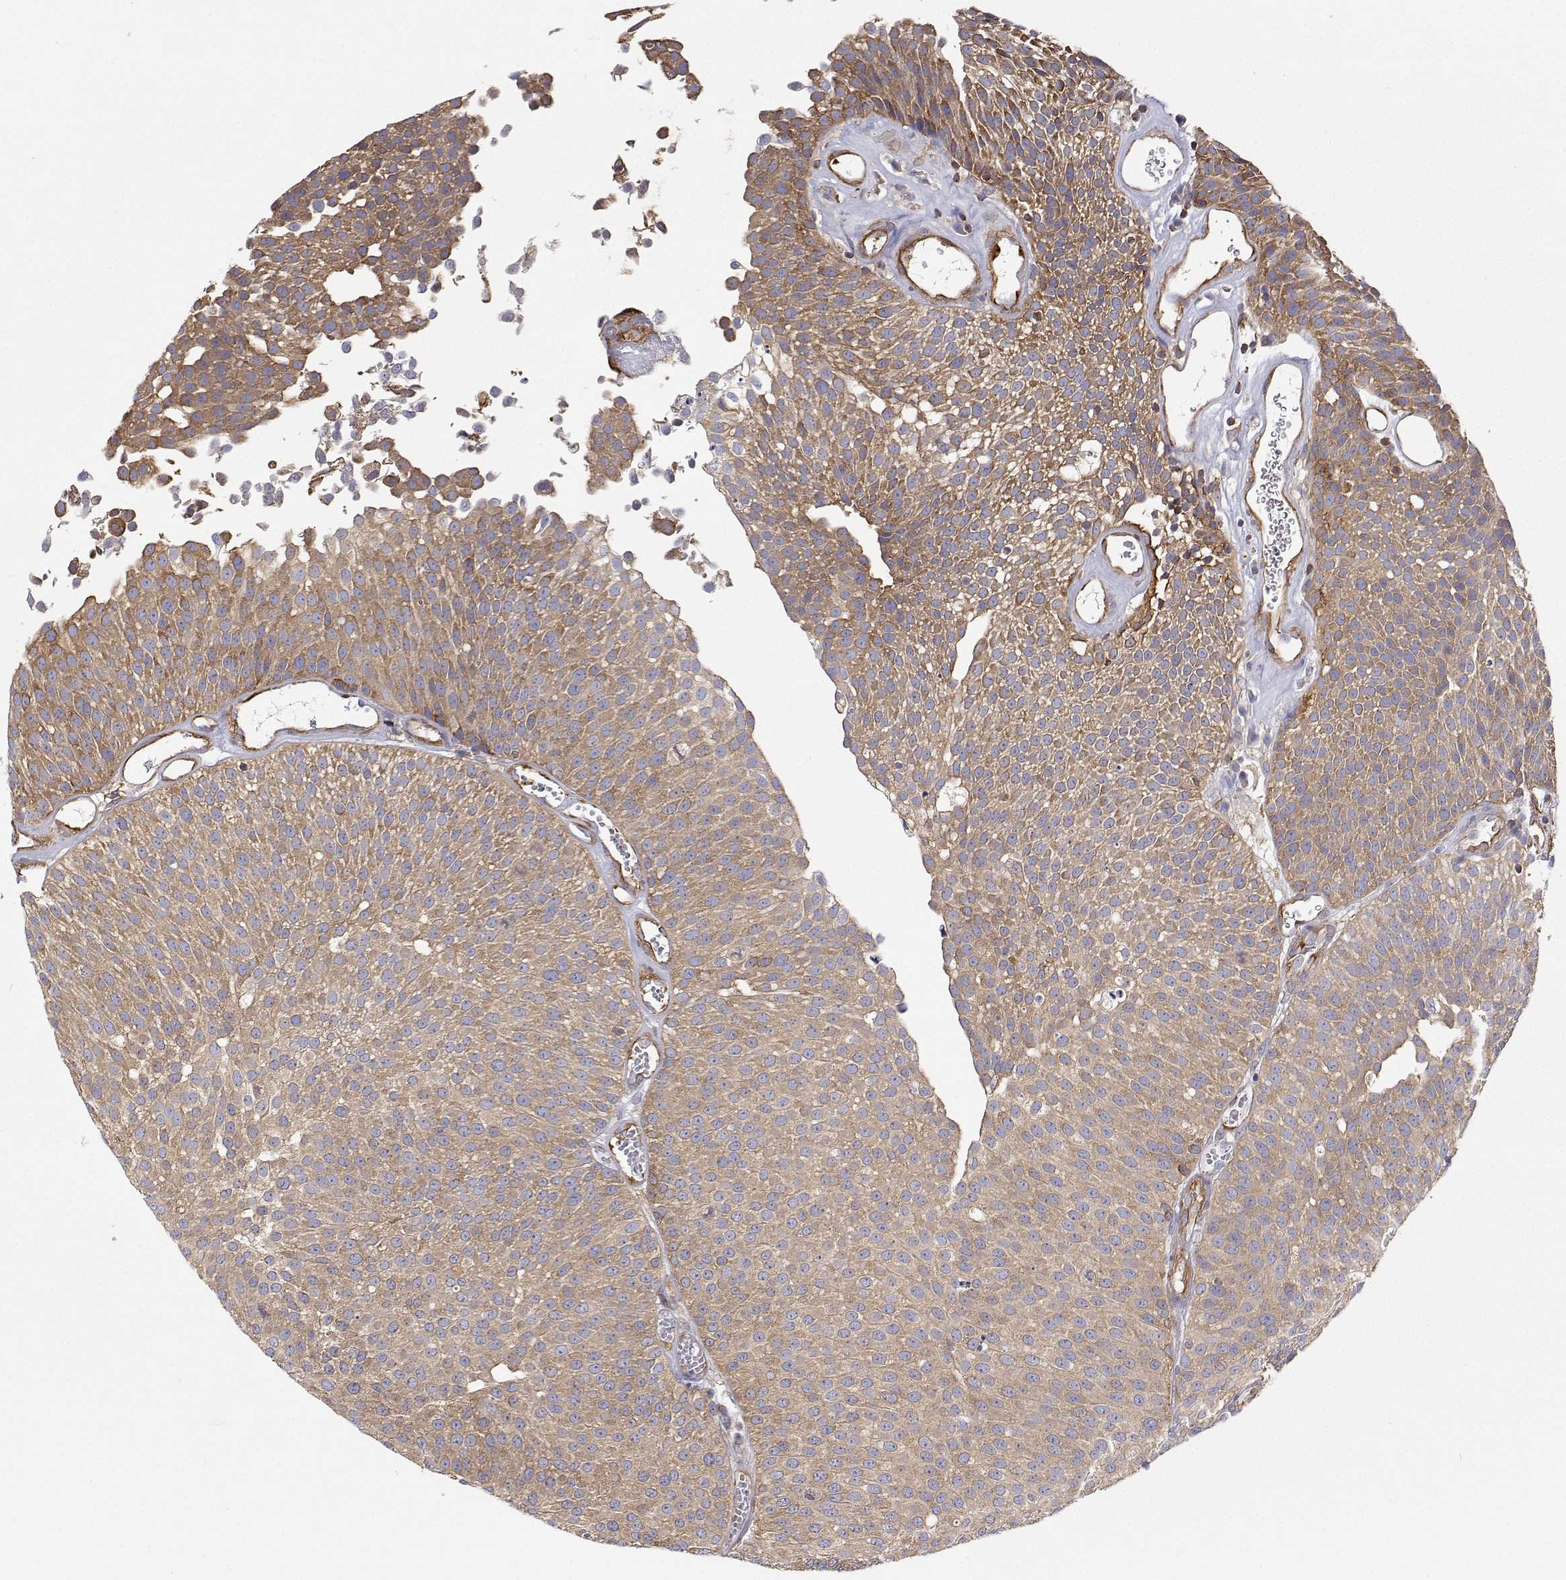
{"staining": {"intensity": "moderate", "quantity": ">75%", "location": "cytoplasmic/membranous"}, "tissue": "urothelial cancer", "cell_type": "Tumor cells", "image_type": "cancer", "snomed": [{"axis": "morphology", "description": "Urothelial carcinoma, Low grade"}, {"axis": "topography", "description": "Urinary bladder"}], "caption": "Brown immunohistochemical staining in human urothelial cancer displays moderate cytoplasmic/membranous expression in about >75% of tumor cells. (IHC, brightfield microscopy, high magnification).", "gene": "MYH9", "patient": {"sex": "female", "age": 79}}